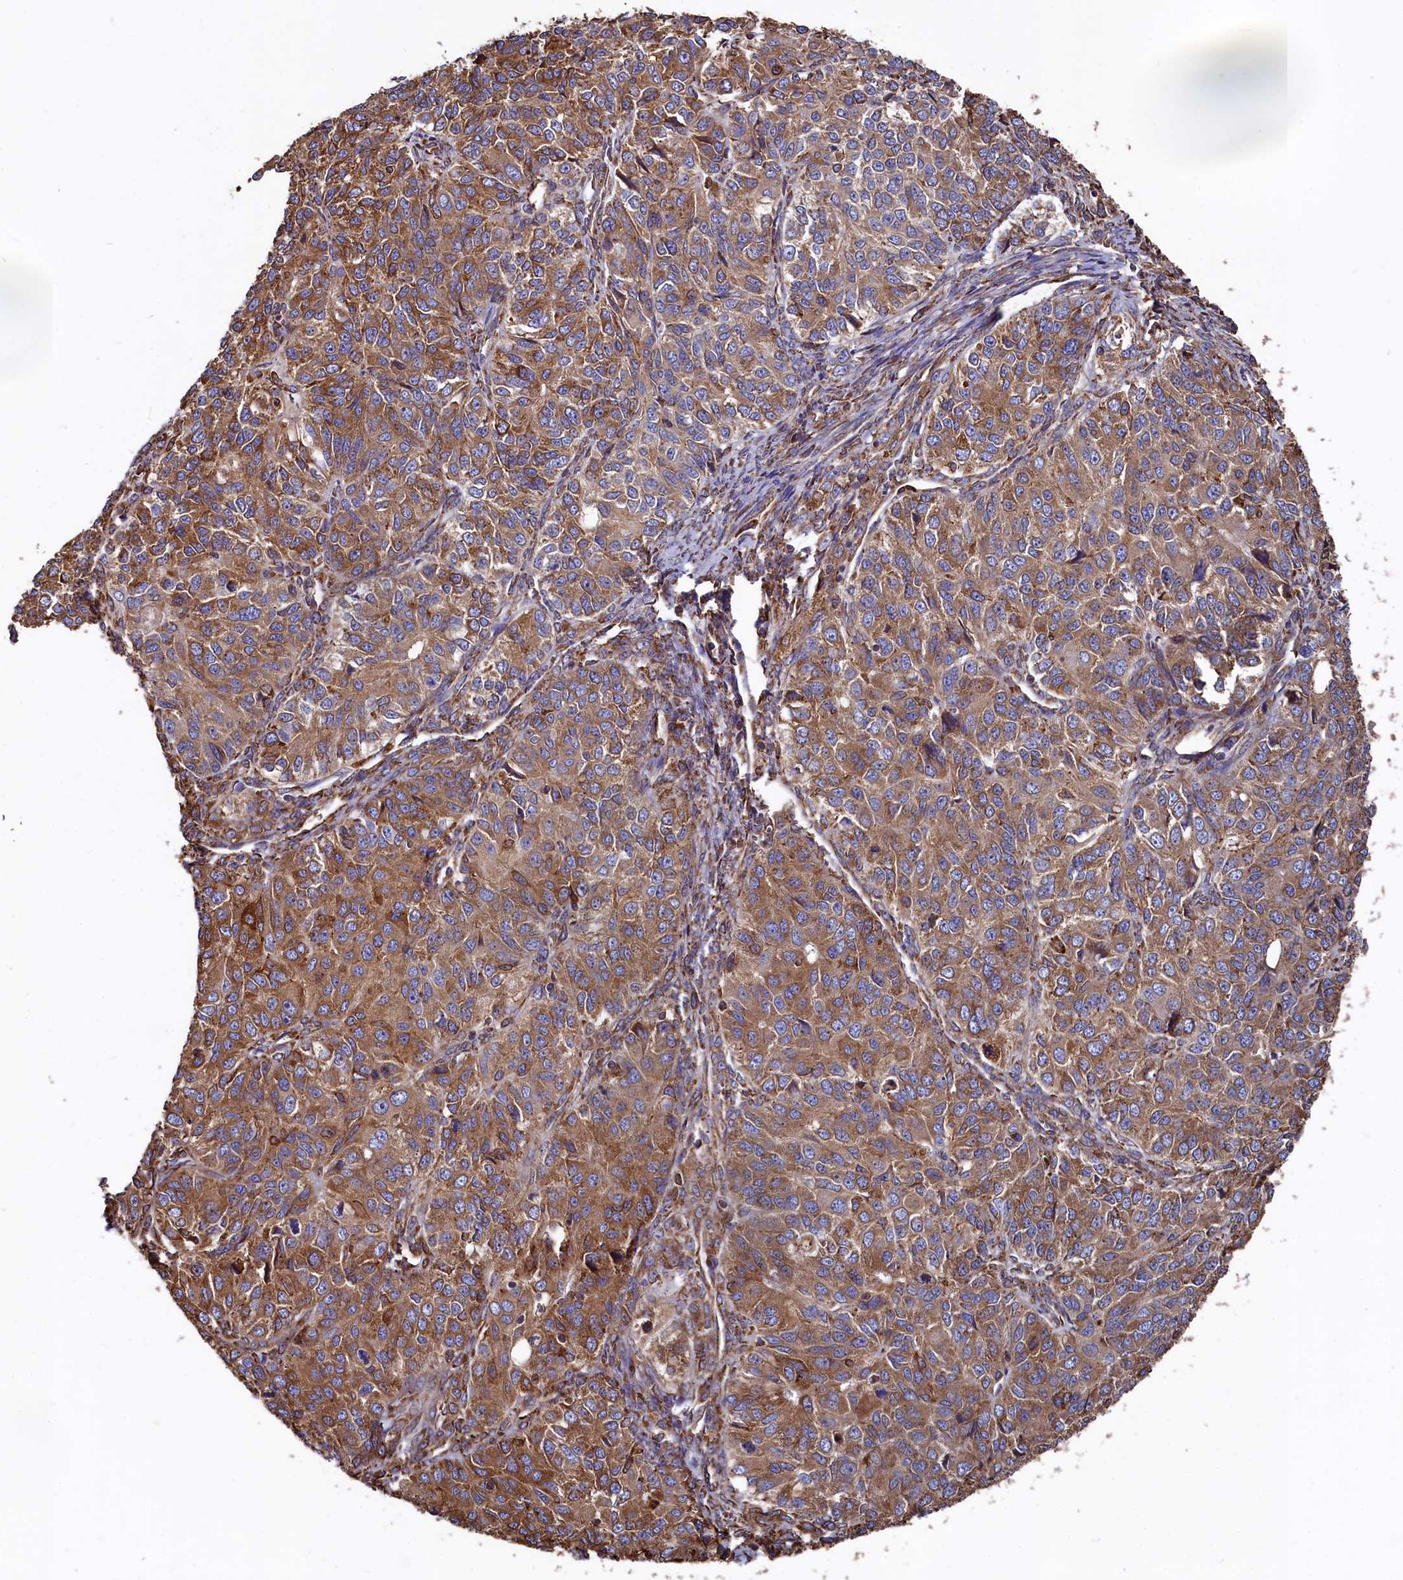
{"staining": {"intensity": "moderate", "quantity": ">75%", "location": "cytoplasmic/membranous"}, "tissue": "ovarian cancer", "cell_type": "Tumor cells", "image_type": "cancer", "snomed": [{"axis": "morphology", "description": "Carcinoma, endometroid"}, {"axis": "topography", "description": "Ovary"}], "caption": "Brown immunohistochemical staining in human ovarian endometroid carcinoma exhibits moderate cytoplasmic/membranous positivity in approximately >75% of tumor cells.", "gene": "NEURL1B", "patient": {"sex": "female", "age": 51}}